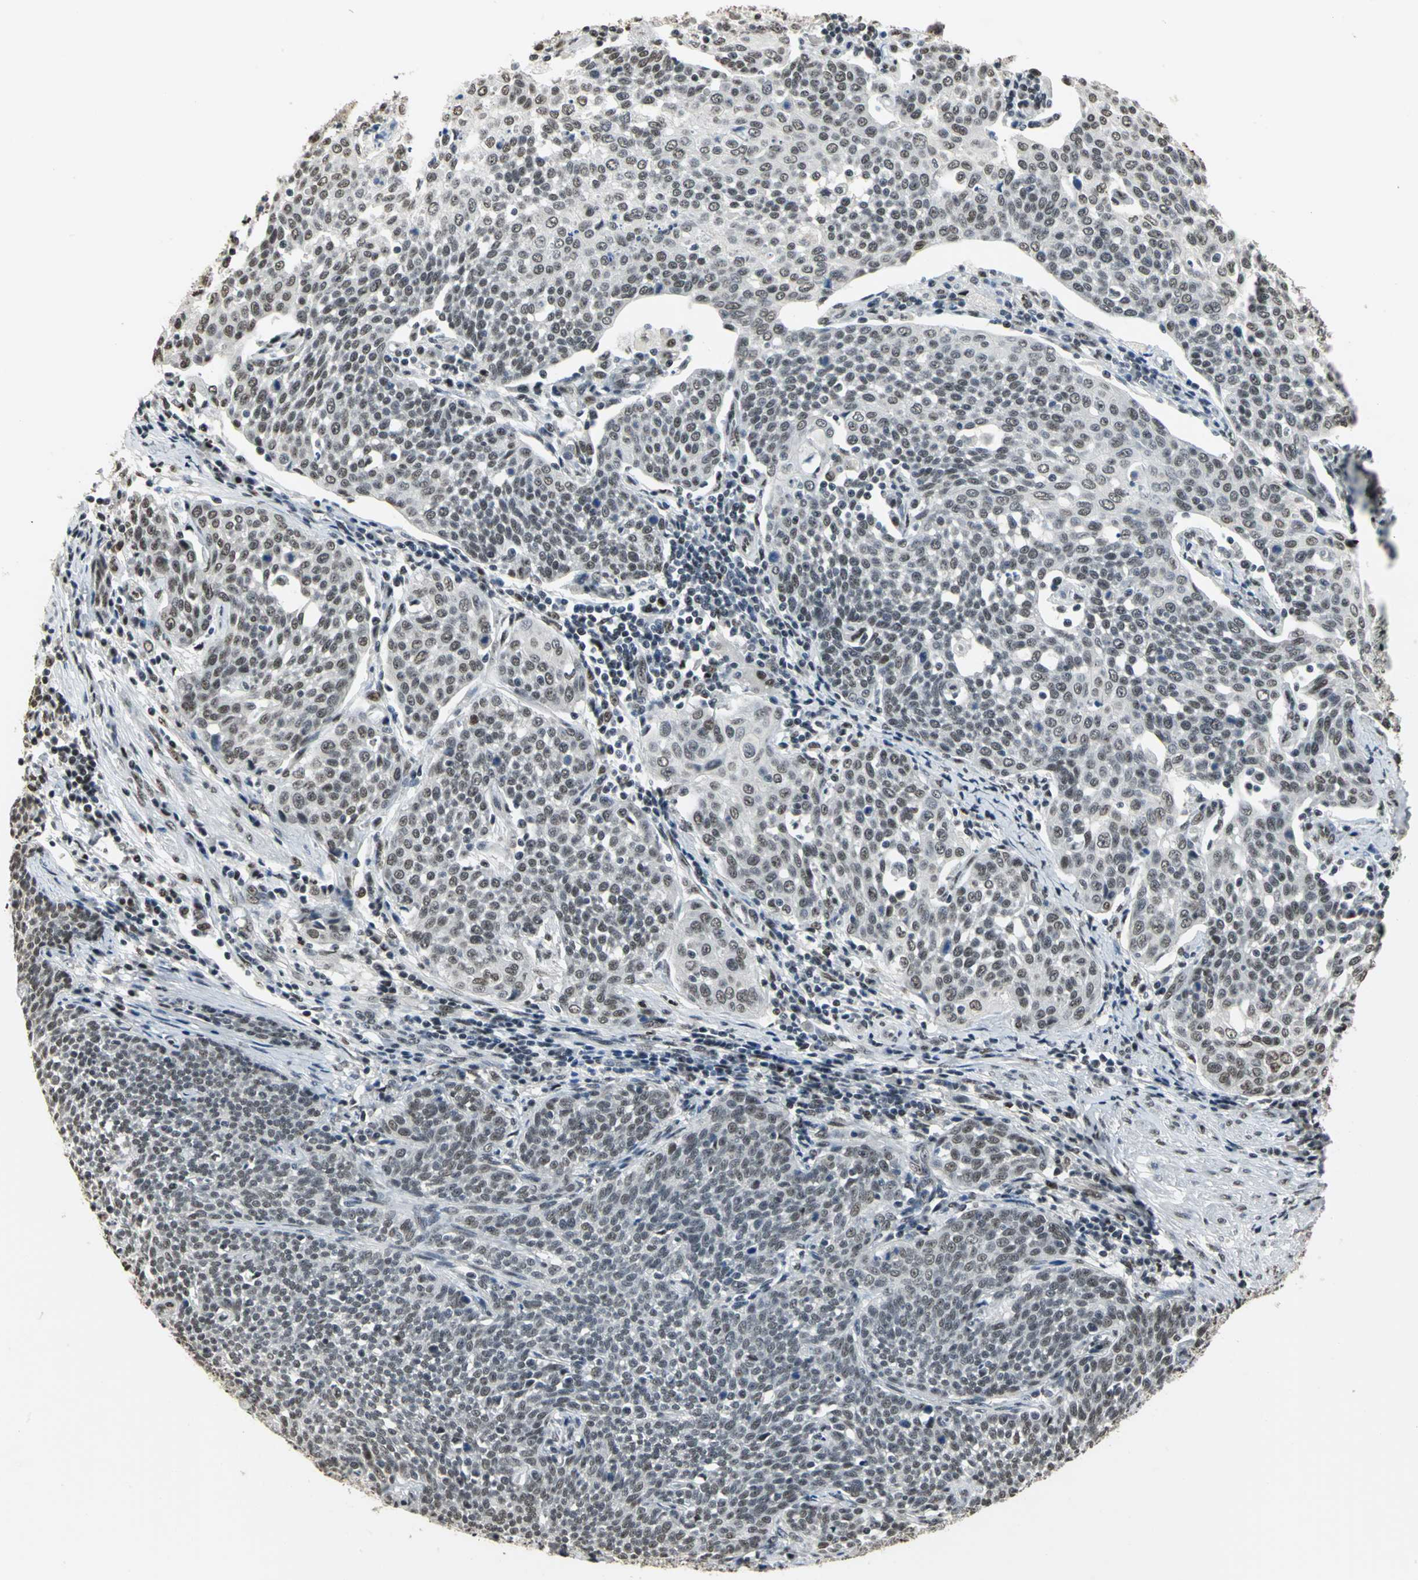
{"staining": {"intensity": "moderate", "quantity": ">75%", "location": "nuclear"}, "tissue": "cervical cancer", "cell_type": "Tumor cells", "image_type": "cancer", "snomed": [{"axis": "morphology", "description": "Squamous cell carcinoma, NOS"}, {"axis": "topography", "description": "Cervix"}], "caption": "There is medium levels of moderate nuclear expression in tumor cells of cervical cancer, as demonstrated by immunohistochemical staining (brown color).", "gene": "CCDC88C", "patient": {"sex": "female", "age": 34}}